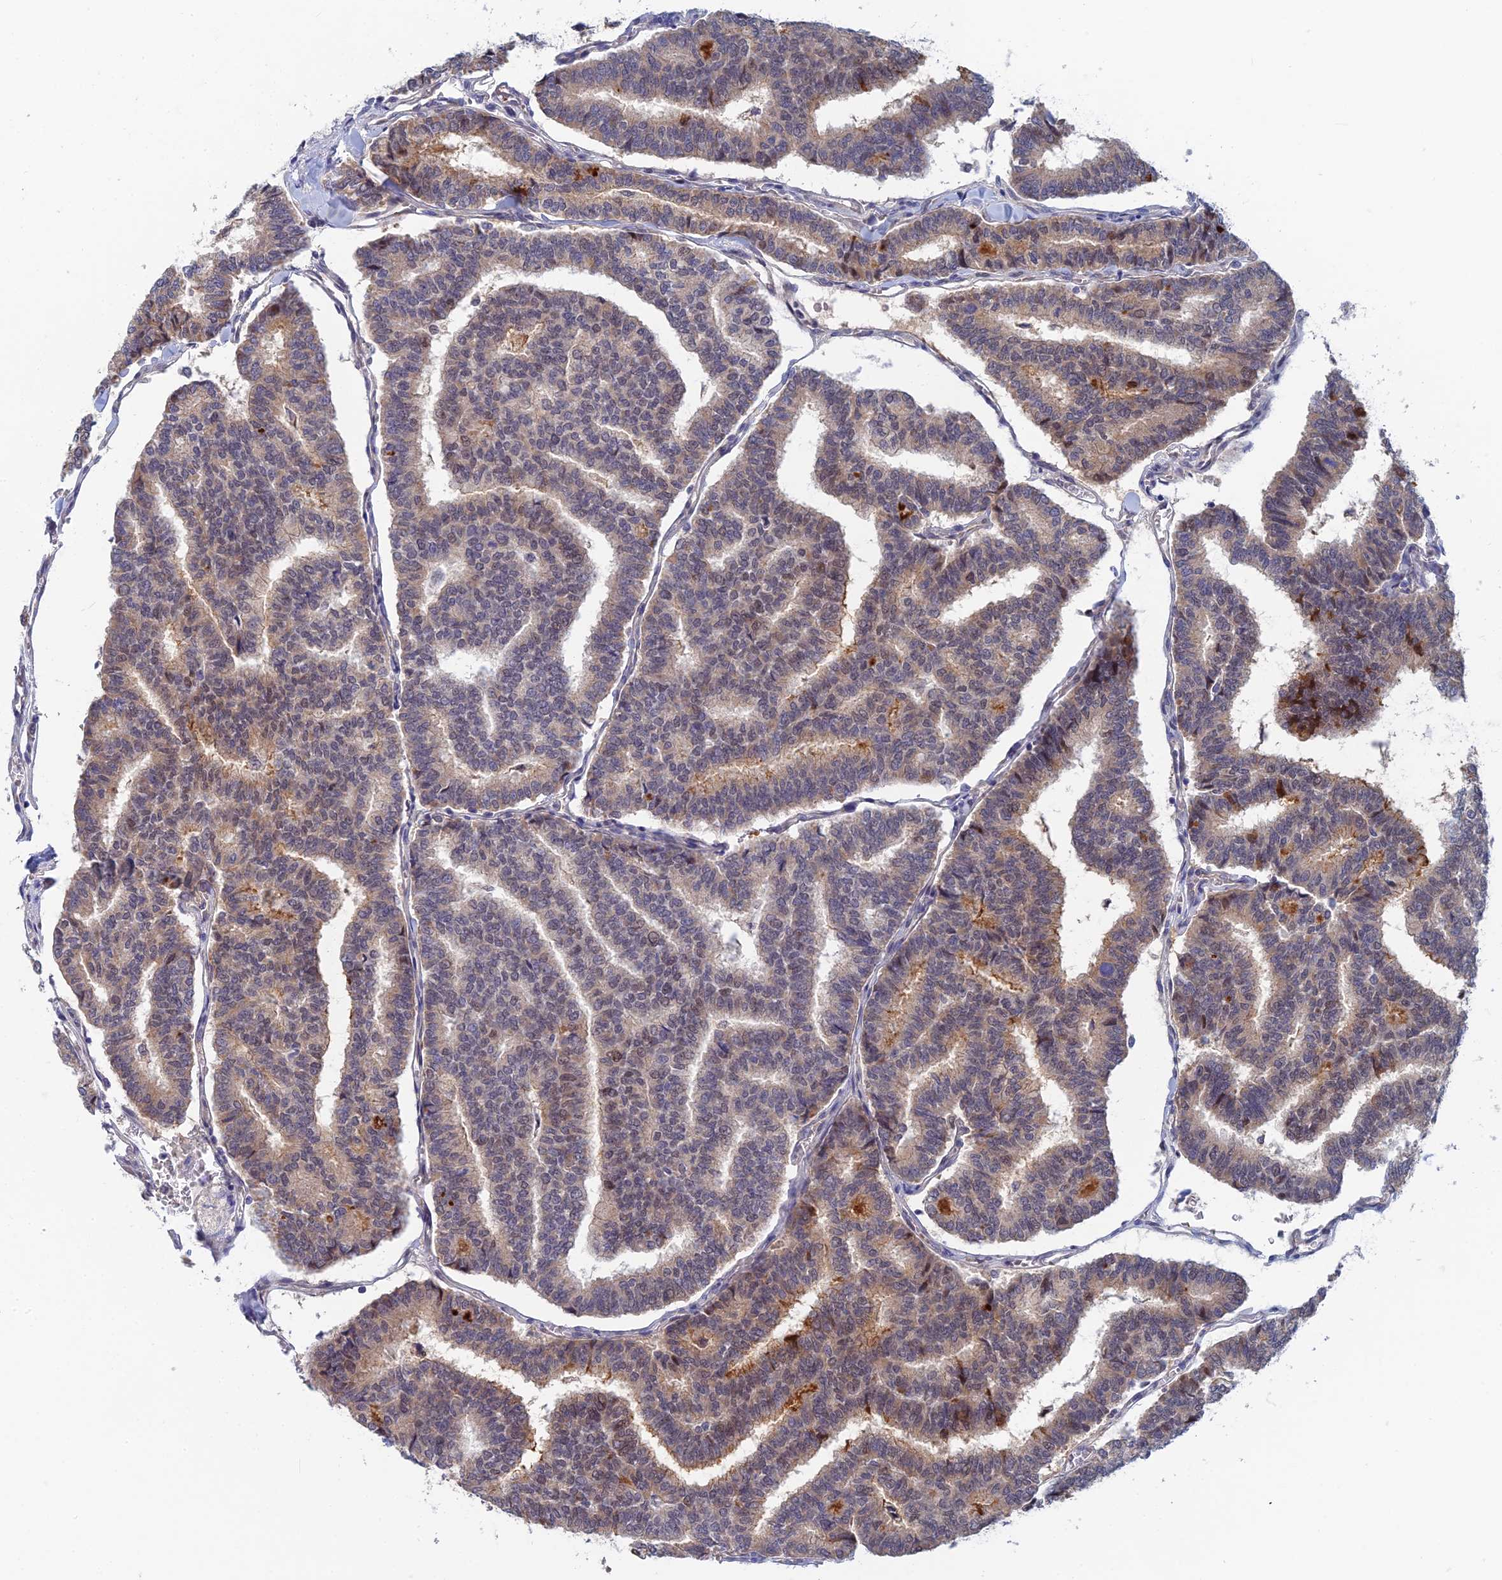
{"staining": {"intensity": "weak", "quantity": "25%-75%", "location": "cytoplasmic/membranous"}, "tissue": "thyroid cancer", "cell_type": "Tumor cells", "image_type": "cancer", "snomed": [{"axis": "morphology", "description": "Papillary adenocarcinoma, NOS"}, {"axis": "topography", "description": "Thyroid gland"}], "caption": "Protein expression analysis of papillary adenocarcinoma (thyroid) shows weak cytoplasmic/membranous staining in about 25%-75% of tumor cells. Immunohistochemistry stains the protein of interest in brown and the nuclei are stained blue.", "gene": "GIPC1", "patient": {"sex": "female", "age": 35}}